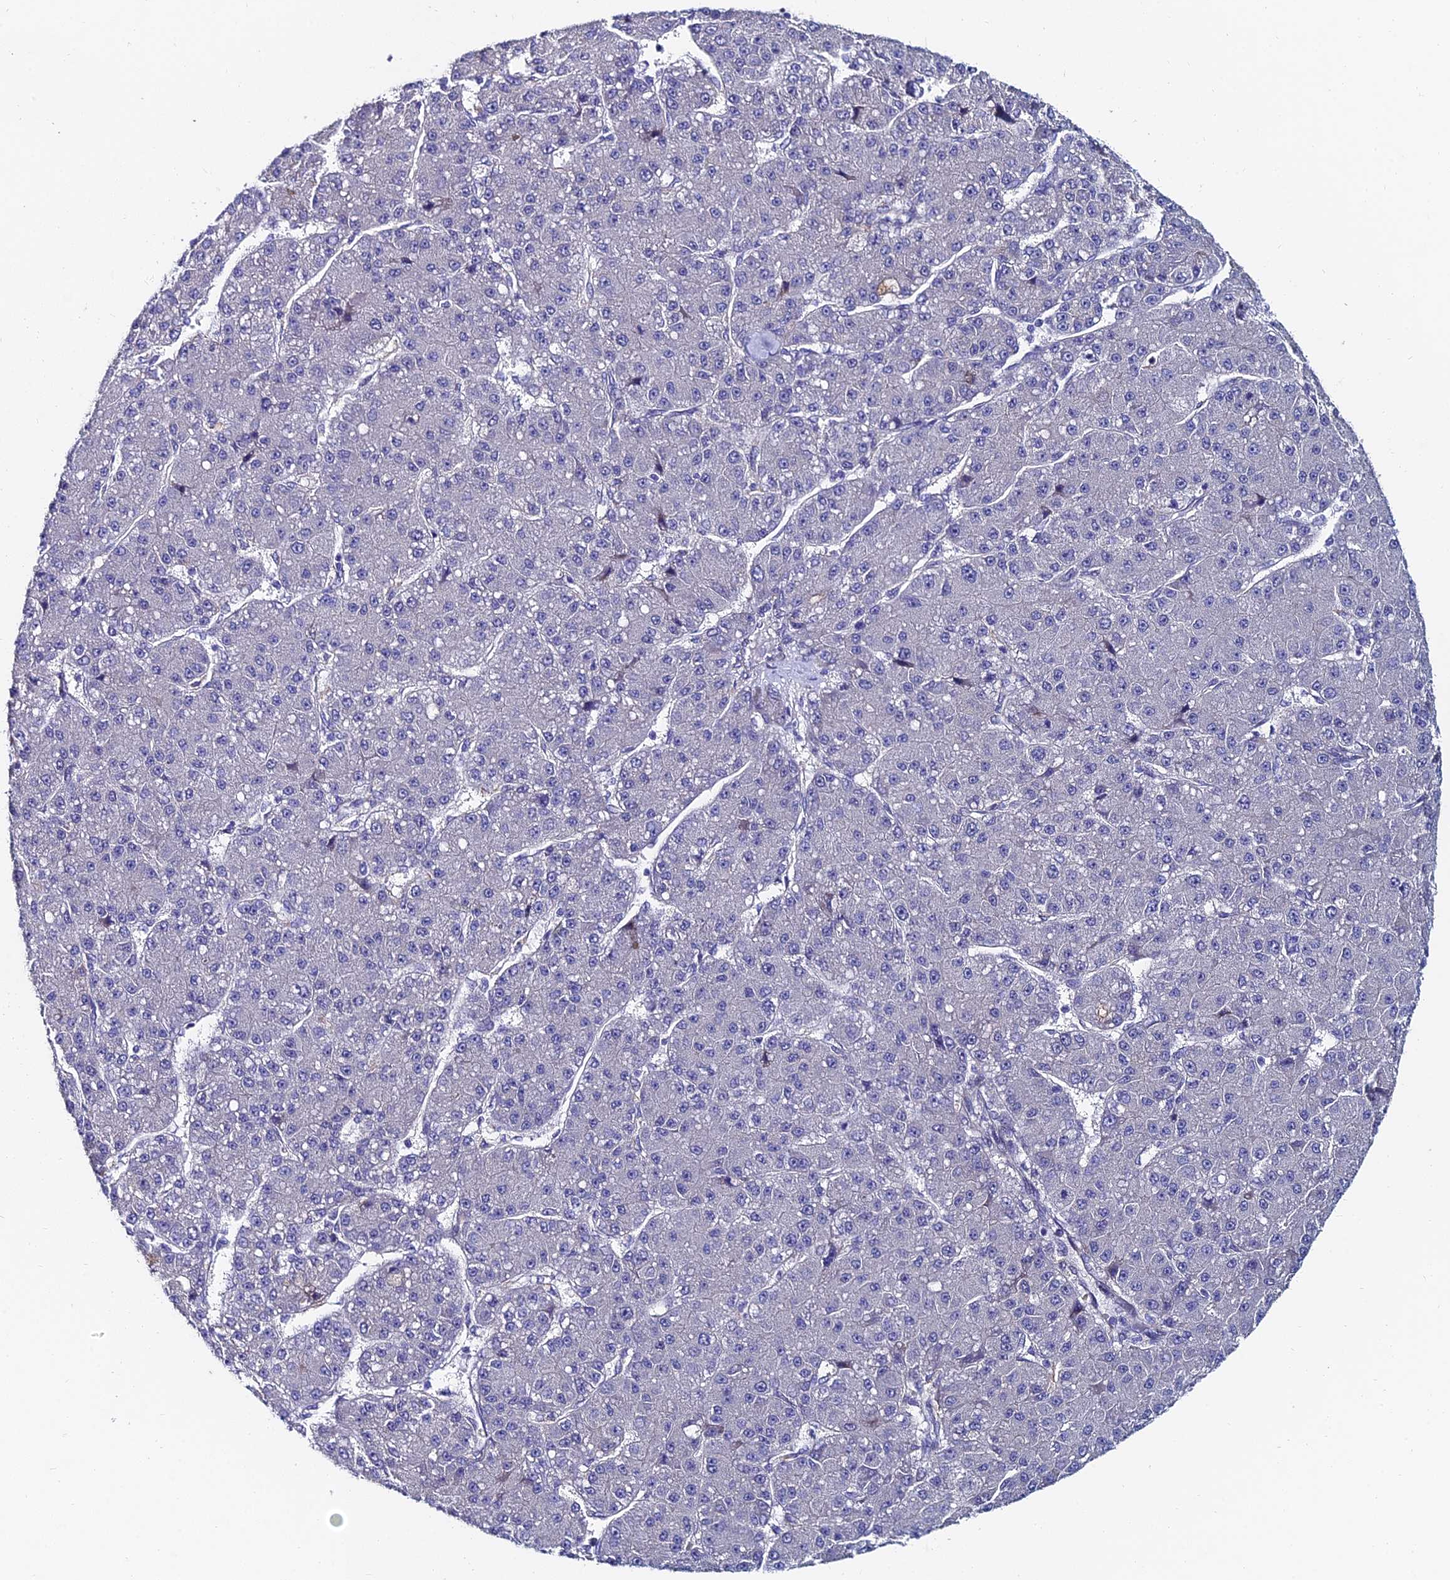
{"staining": {"intensity": "negative", "quantity": "none", "location": "none"}, "tissue": "liver cancer", "cell_type": "Tumor cells", "image_type": "cancer", "snomed": [{"axis": "morphology", "description": "Carcinoma, Hepatocellular, NOS"}, {"axis": "topography", "description": "Liver"}], "caption": "Immunohistochemistry (IHC) histopathology image of neoplastic tissue: liver hepatocellular carcinoma stained with DAB (3,3'-diaminobenzidine) demonstrates no significant protein positivity in tumor cells.", "gene": "TRIM24", "patient": {"sex": "male", "age": 67}}